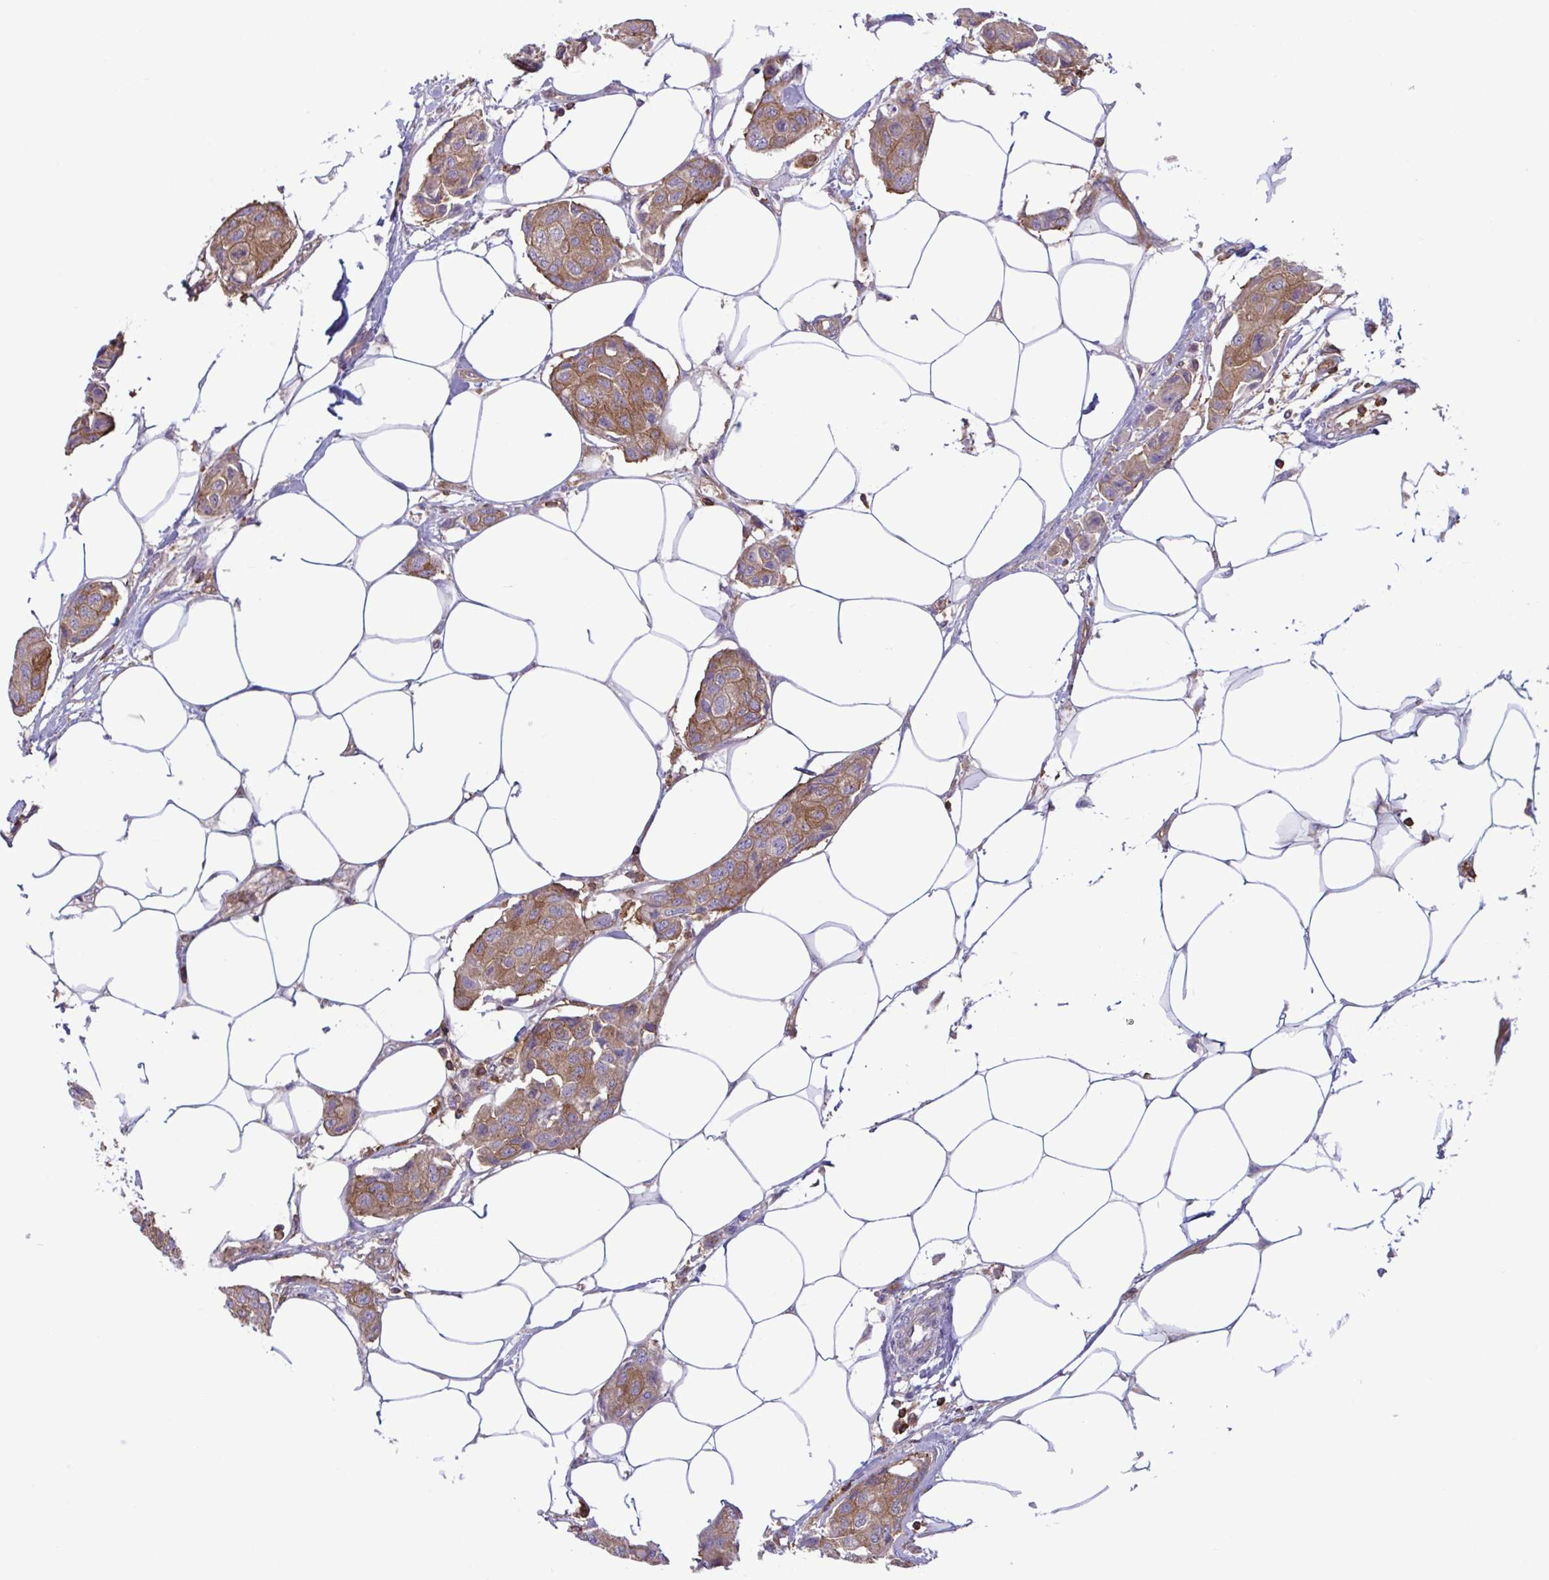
{"staining": {"intensity": "moderate", "quantity": ">75%", "location": "cytoplasmic/membranous"}, "tissue": "breast cancer", "cell_type": "Tumor cells", "image_type": "cancer", "snomed": [{"axis": "morphology", "description": "Duct carcinoma"}, {"axis": "topography", "description": "Breast"}, {"axis": "topography", "description": "Lymph node"}], "caption": "Moderate cytoplasmic/membranous expression for a protein is appreciated in about >75% of tumor cells of invasive ductal carcinoma (breast) using IHC.", "gene": "TSC22D3", "patient": {"sex": "female", "age": 80}}